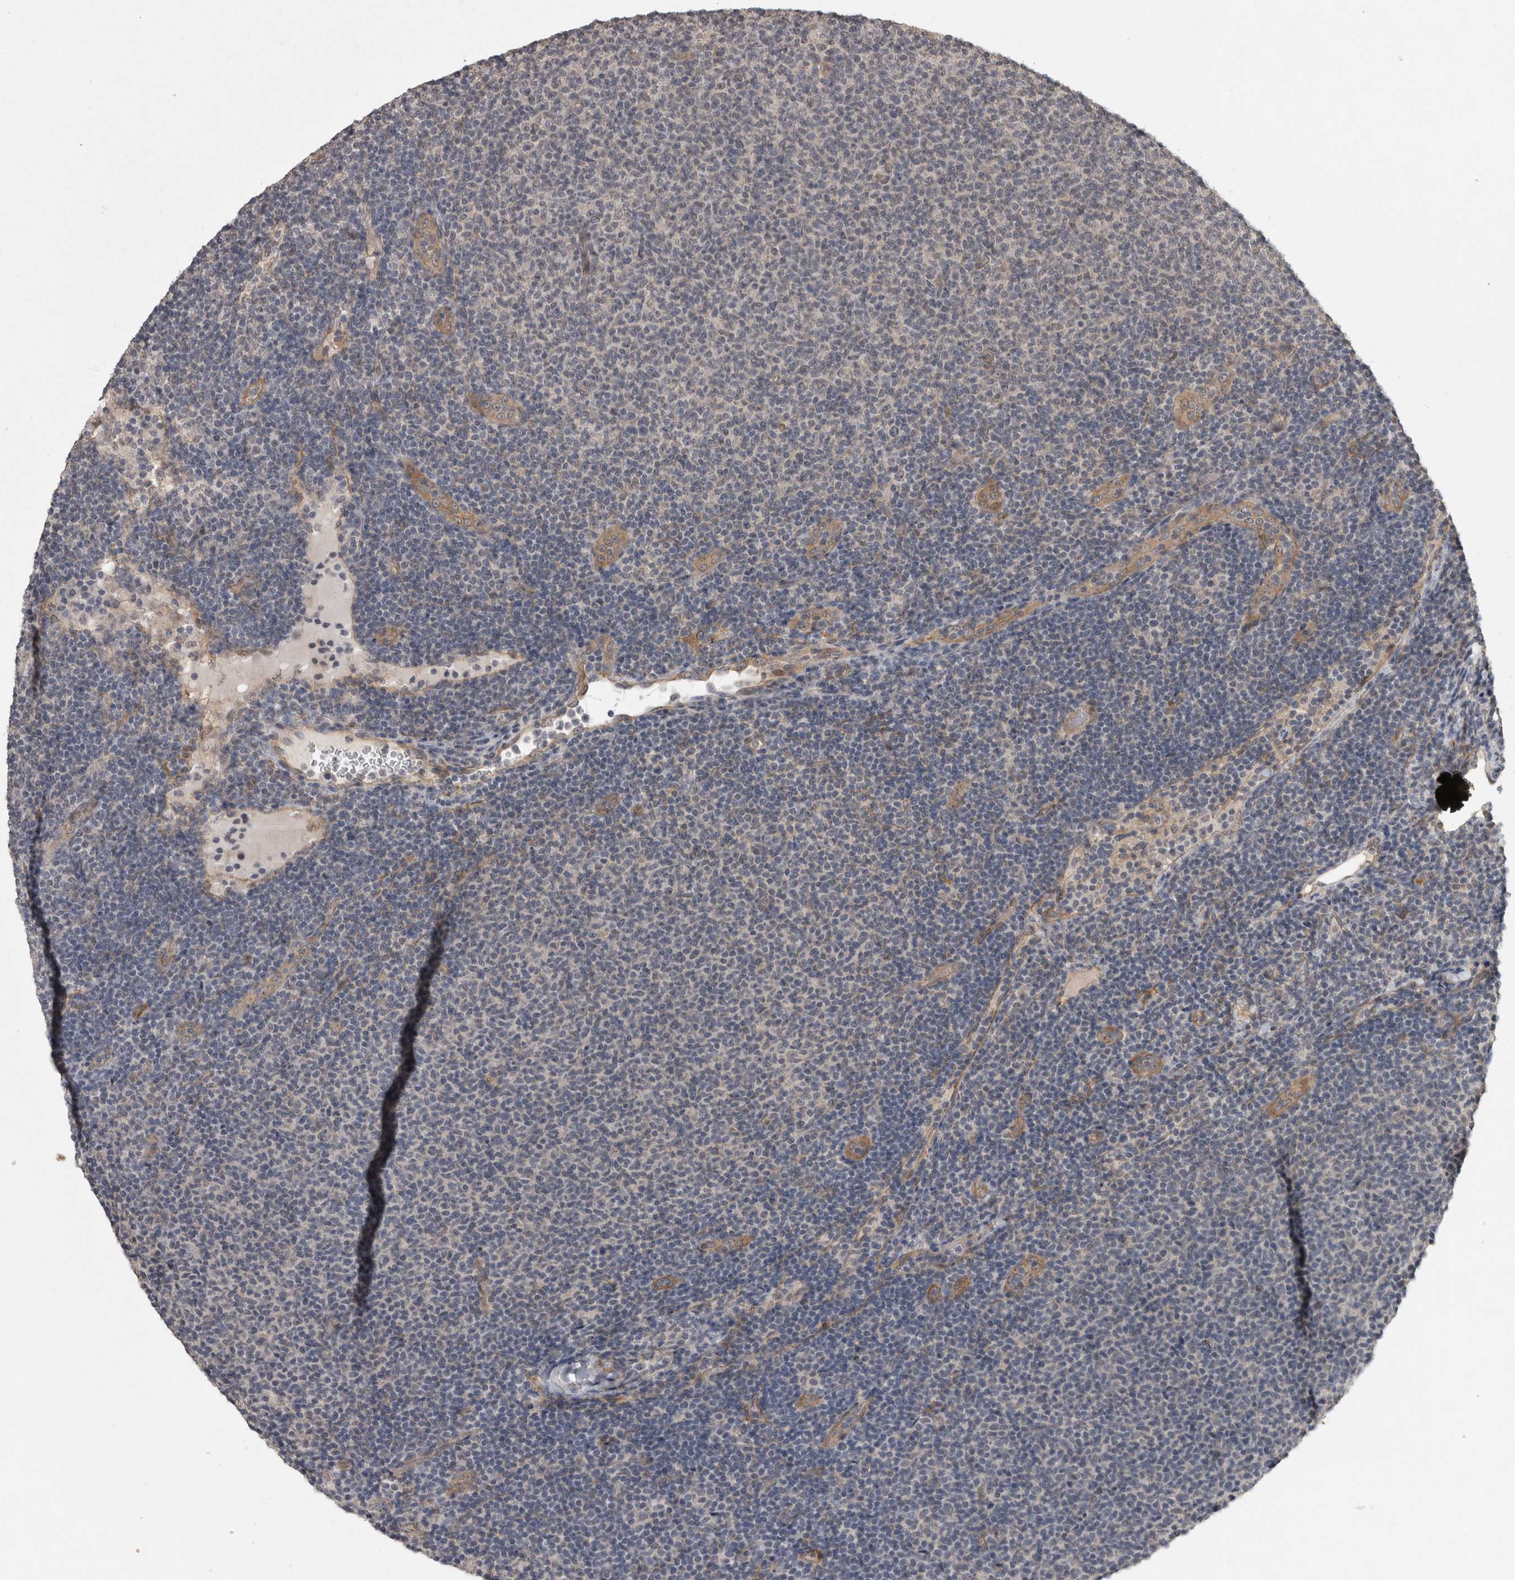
{"staining": {"intensity": "negative", "quantity": "none", "location": "none"}, "tissue": "lymphoma", "cell_type": "Tumor cells", "image_type": "cancer", "snomed": [{"axis": "morphology", "description": "Malignant lymphoma, non-Hodgkin's type, Low grade"}, {"axis": "topography", "description": "Lymph node"}], "caption": "There is no significant expression in tumor cells of malignant lymphoma, non-Hodgkin's type (low-grade). (Brightfield microscopy of DAB IHC at high magnification).", "gene": "RHPN1", "patient": {"sex": "male", "age": 66}}